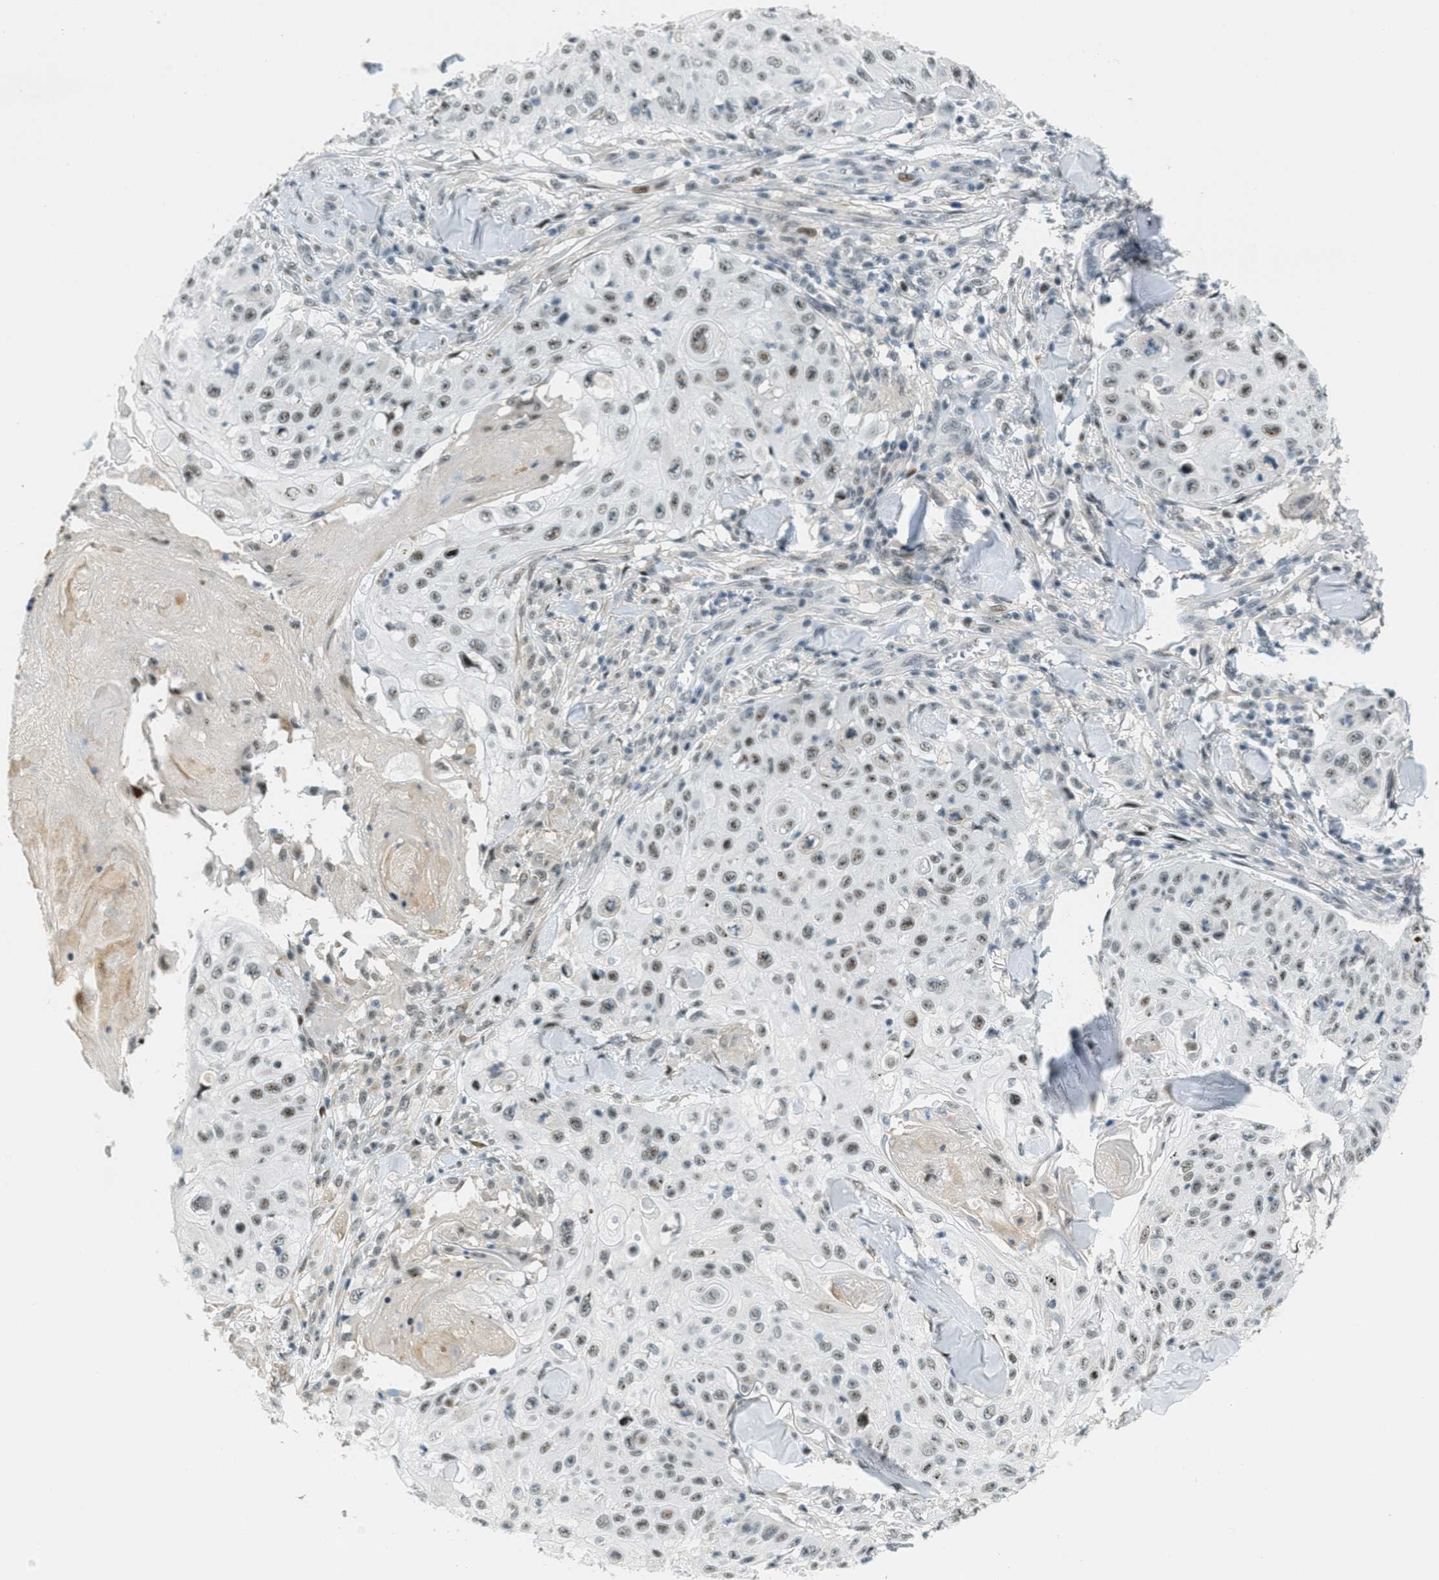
{"staining": {"intensity": "moderate", "quantity": "25%-75%", "location": "nuclear"}, "tissue": "skin cancer", "cell_type": "Tumor cells", "image_type": "cancer", "snomed": [{"axis": "morphology", "description": "Squamous cell carcinoma, NOS"}, {"axis": "topography", "description": "Skin"}], "caption": "This is an image of immunohistochemistry staining of squamous cell carcinoma (skin), which shows moderate expression in the nuclear of tumor cells.", "gene": "ZDHHC23", "patient": {"sex": "male", "age": 86}}